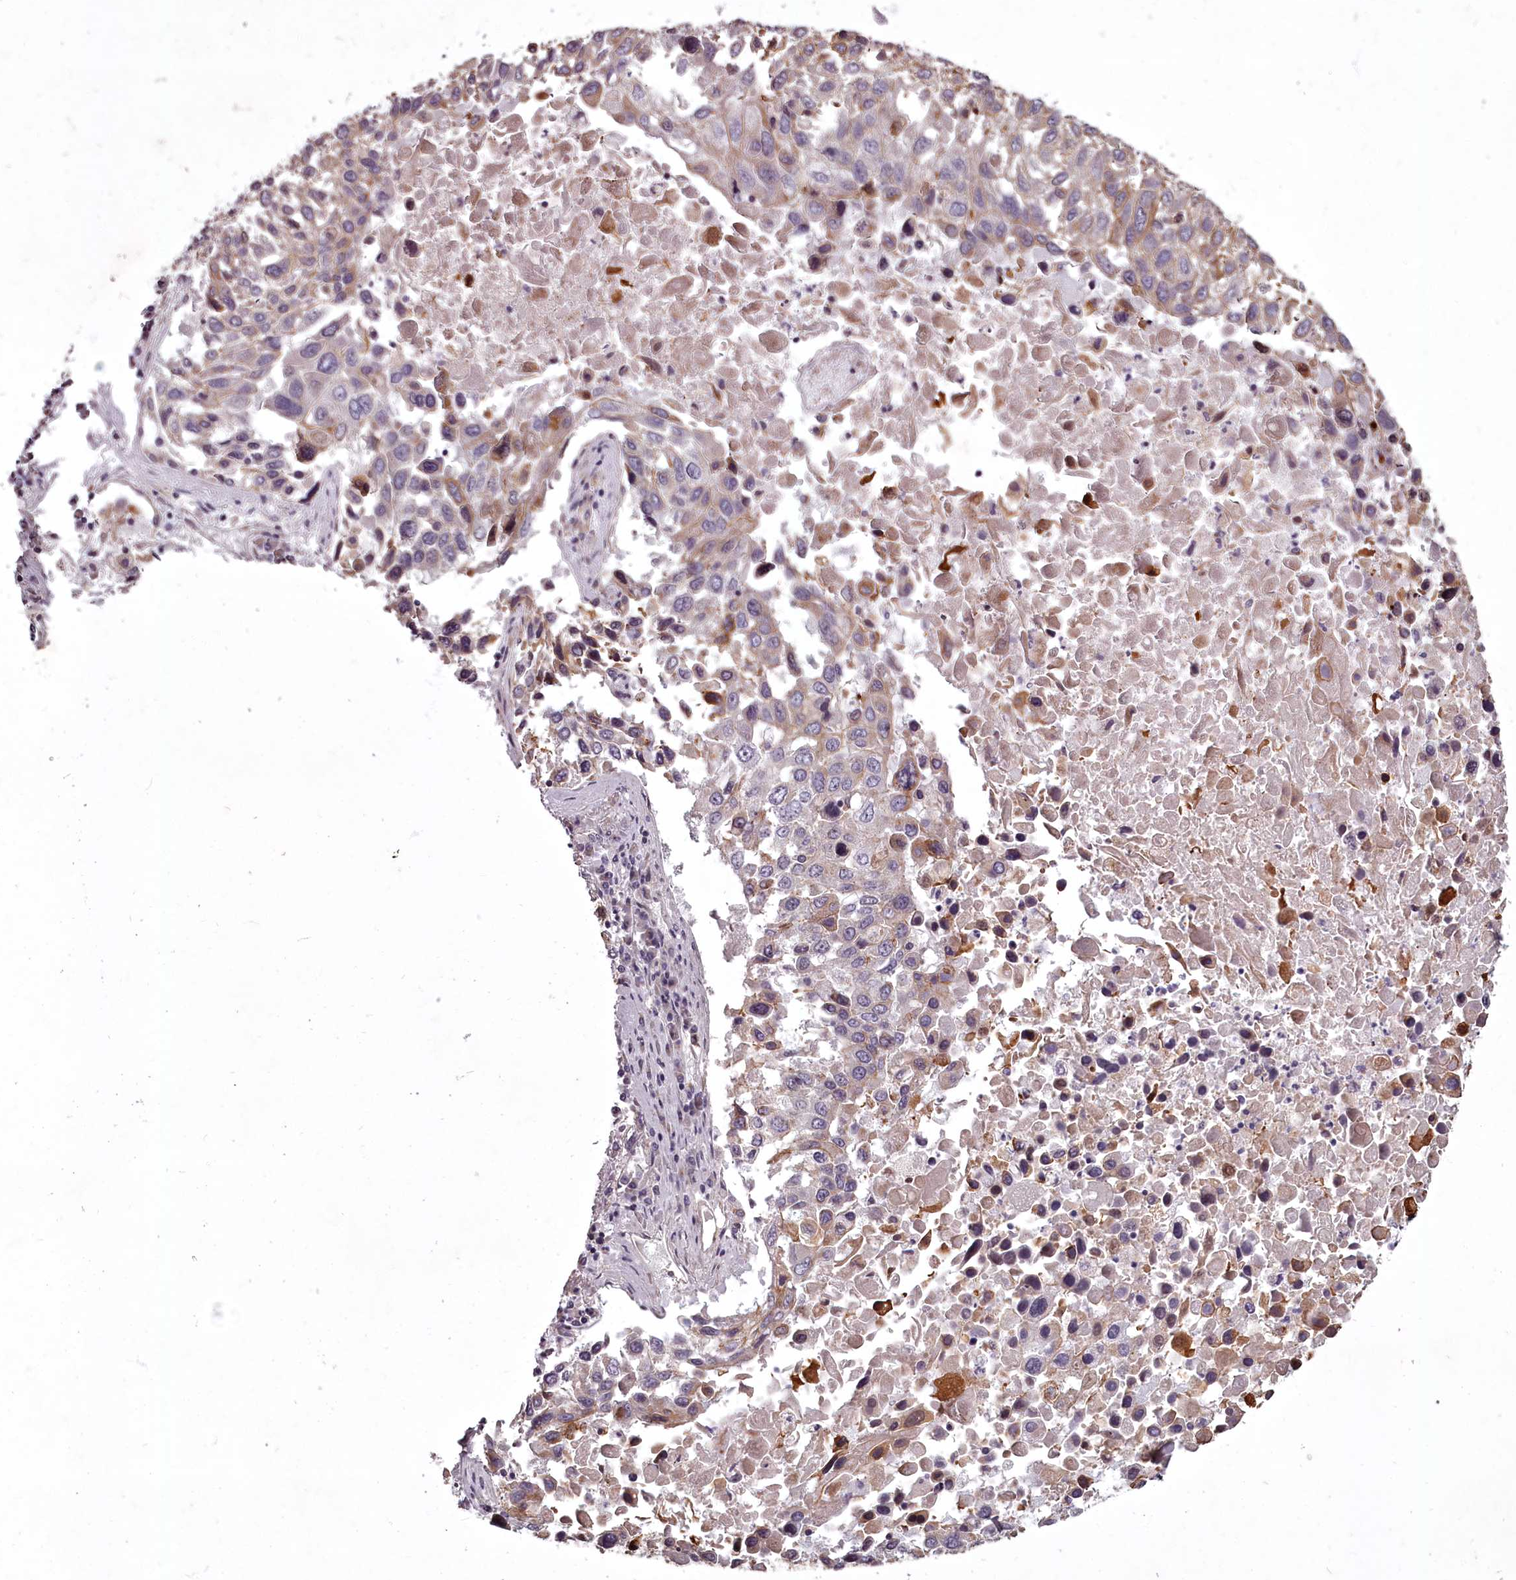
{"staining": {"intensity": "weak", "quantity": "<25%", "location": "cytoplasmic/membranous"}, "tissue": "lung cancer", "cell_type": "Tumor cells", "image_type": "cancer", "snomed": [{"axis": "morphology", "description": "Squamous cell carcinoma, NOS"}, {"axis": "topography", "description": "Lung"}], "caption": "Immunohistochemical staining of lung squamous cell carcinoma shows no significant expression in tumor cells.", "gene": "STX6", "patient": {"sex": "male", "age": 65}}